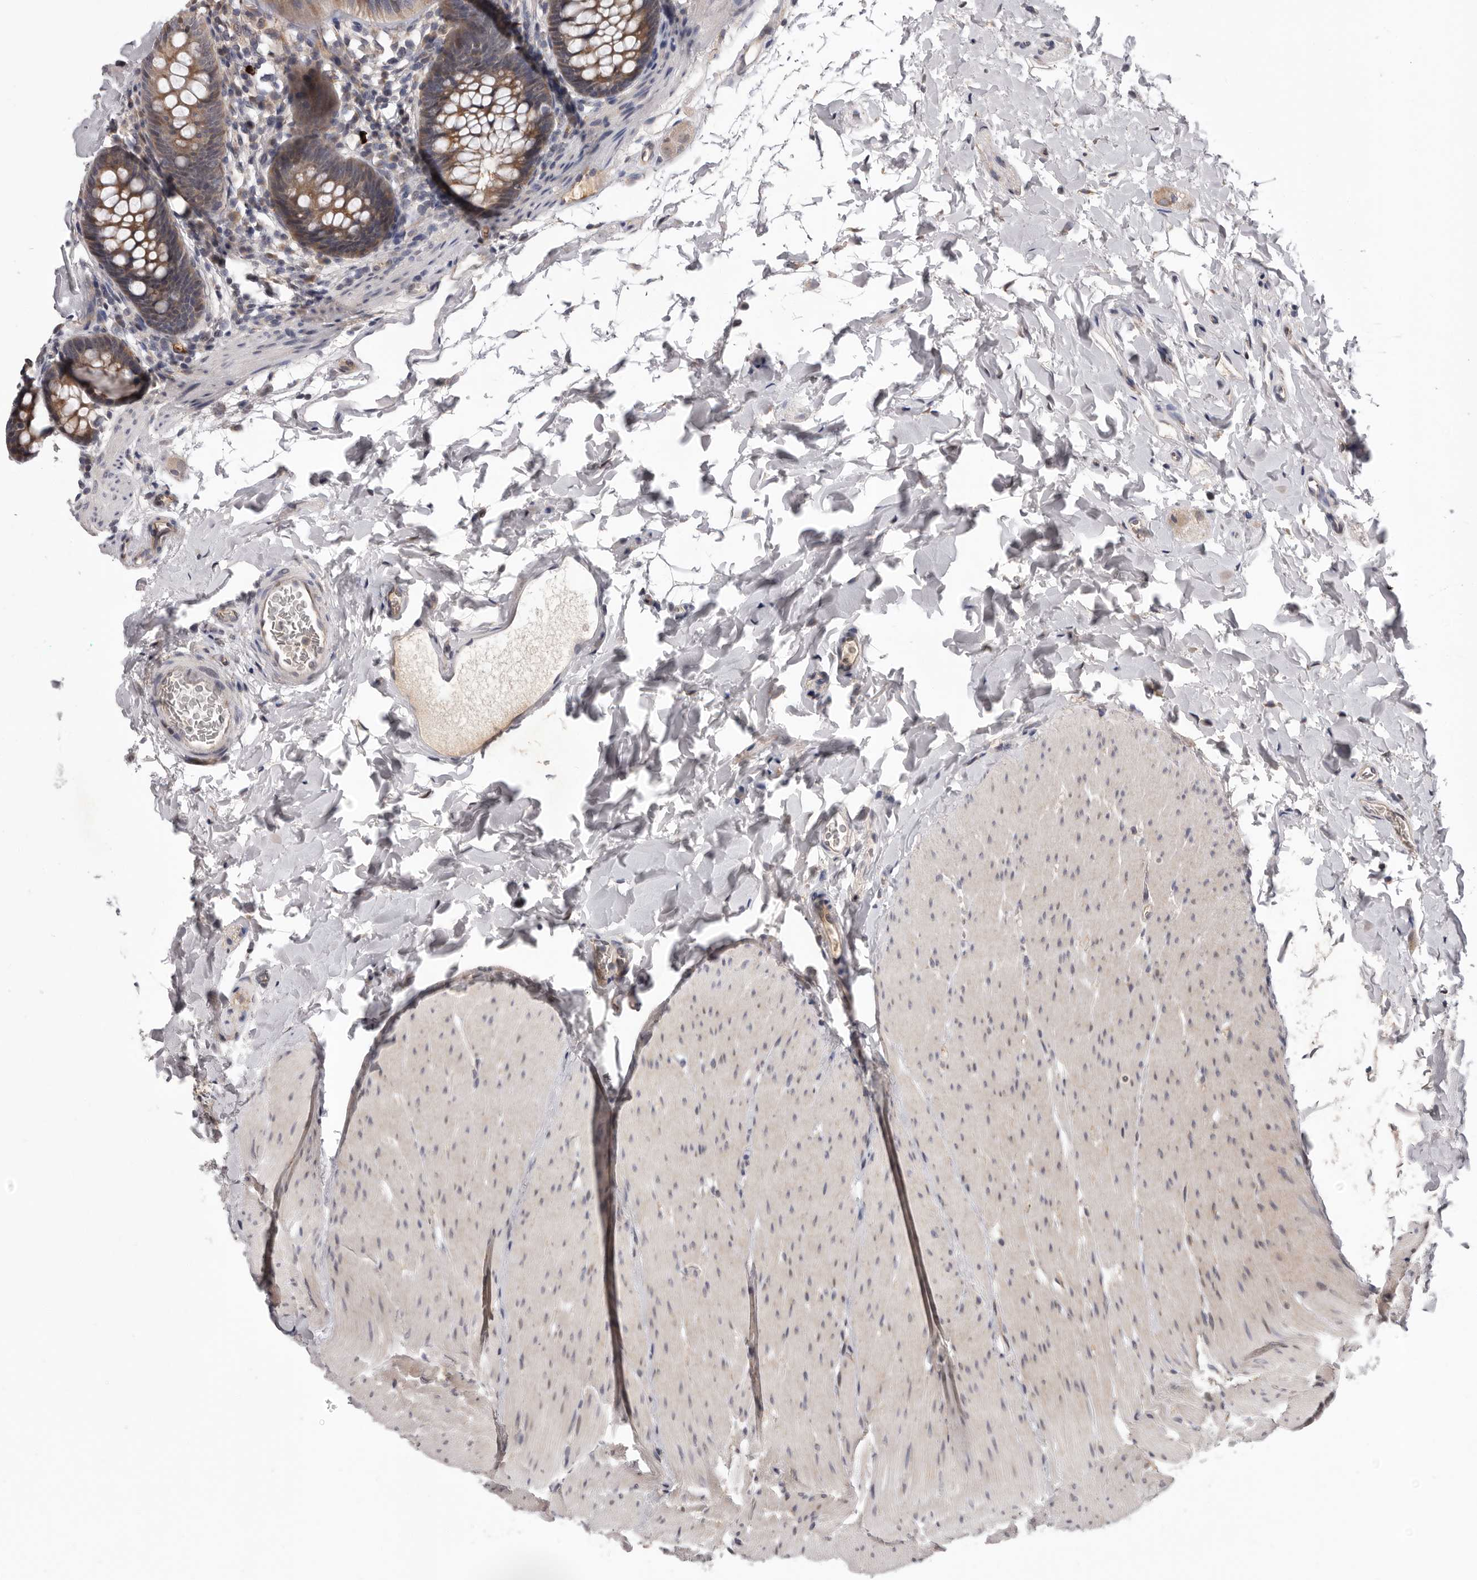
{"staining": {"intensity": "weak", "quantity": ">75%", "location": "cytoplasmic/membranous"}, "tissue": "colon", "cell_type": "Endothelial cells", "image_type": "normal", "snomed": [{"axis": "morphology", "description": "Normal tissue, NOS"}, {"axis": "topography", "description": "Colon"}], "caption": "IHC (DAB (3,3'-diaminobenzidine)) staining of unremarkable colon reveals weak cytoplasmic/membranous protein staining in about >75% of endothelial cells.", "gene": "MED8", "patient": {"sex": "female", "age": 62}}